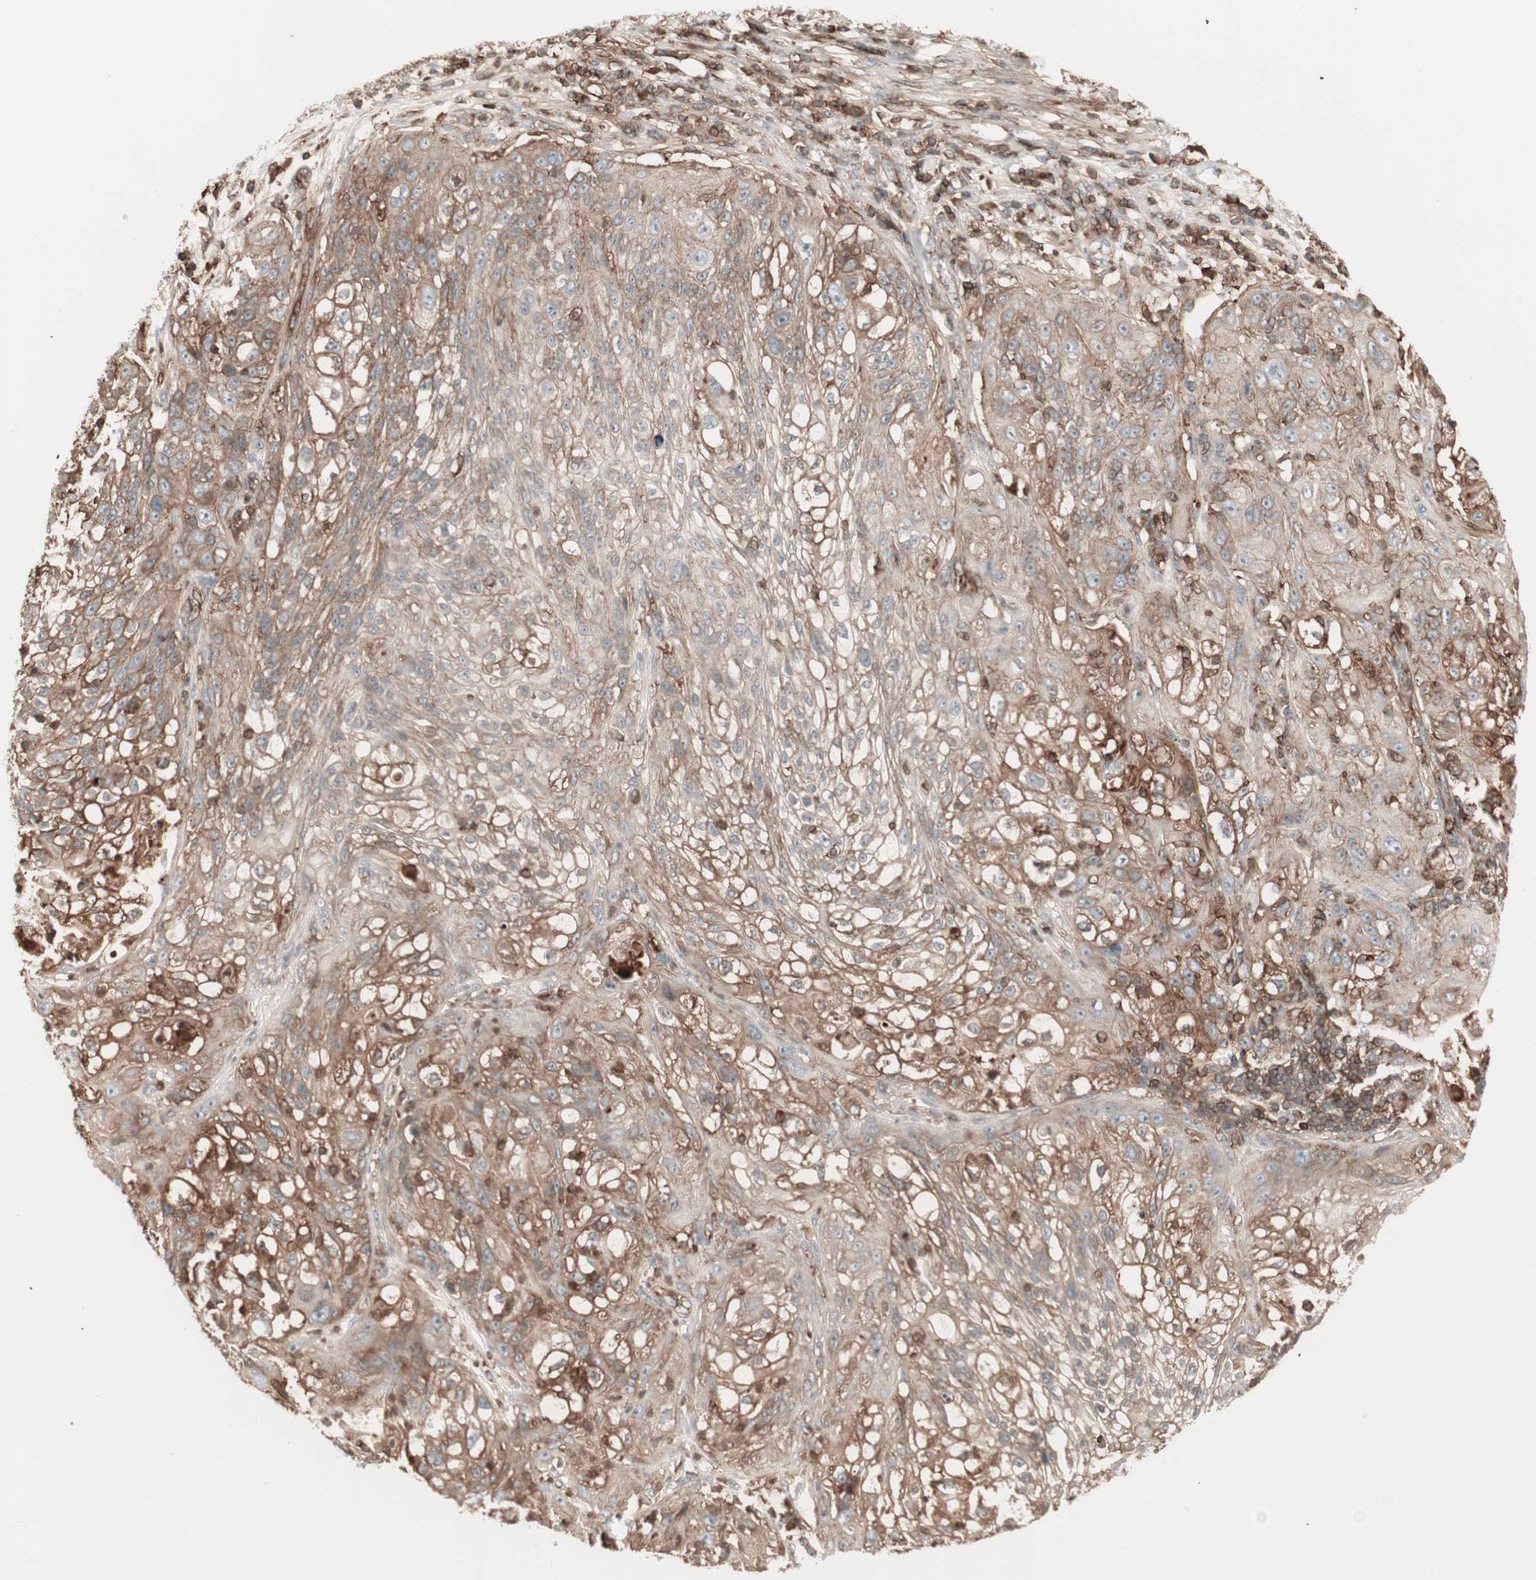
{"staining": {"intensity": "moderate", "quantity": ">75%", "location": "cytoplasmic/membranous"}, "tissue": "lung cancer", "cell_type": "Tumor cells", "image_type": "cancer", "snomed": [{"axis": "morphology", "description": "Inflammation, NOS"}, {"axis": "morphology", "description": "Squamous cell carcinoma, NOS"}, {"axis": "topography", "description": "Lymph node"}, {"axis": "topography", "description": "Soft tissue"}, {"axis": "topography", "description": "Lung"}], "caption": "Immunohistochemistry micrograph of neoplastic tissue: lung cancer stained using immunohistochemistry exhibits medium levels of moderate protein expression localized specifically in the cytoplasmic/membranous of tumor cells, appearing as a cytoplasmic/membranous brown color.", "gene": "TCP11L1", "patient": {"sex": "male", "age": 66}}